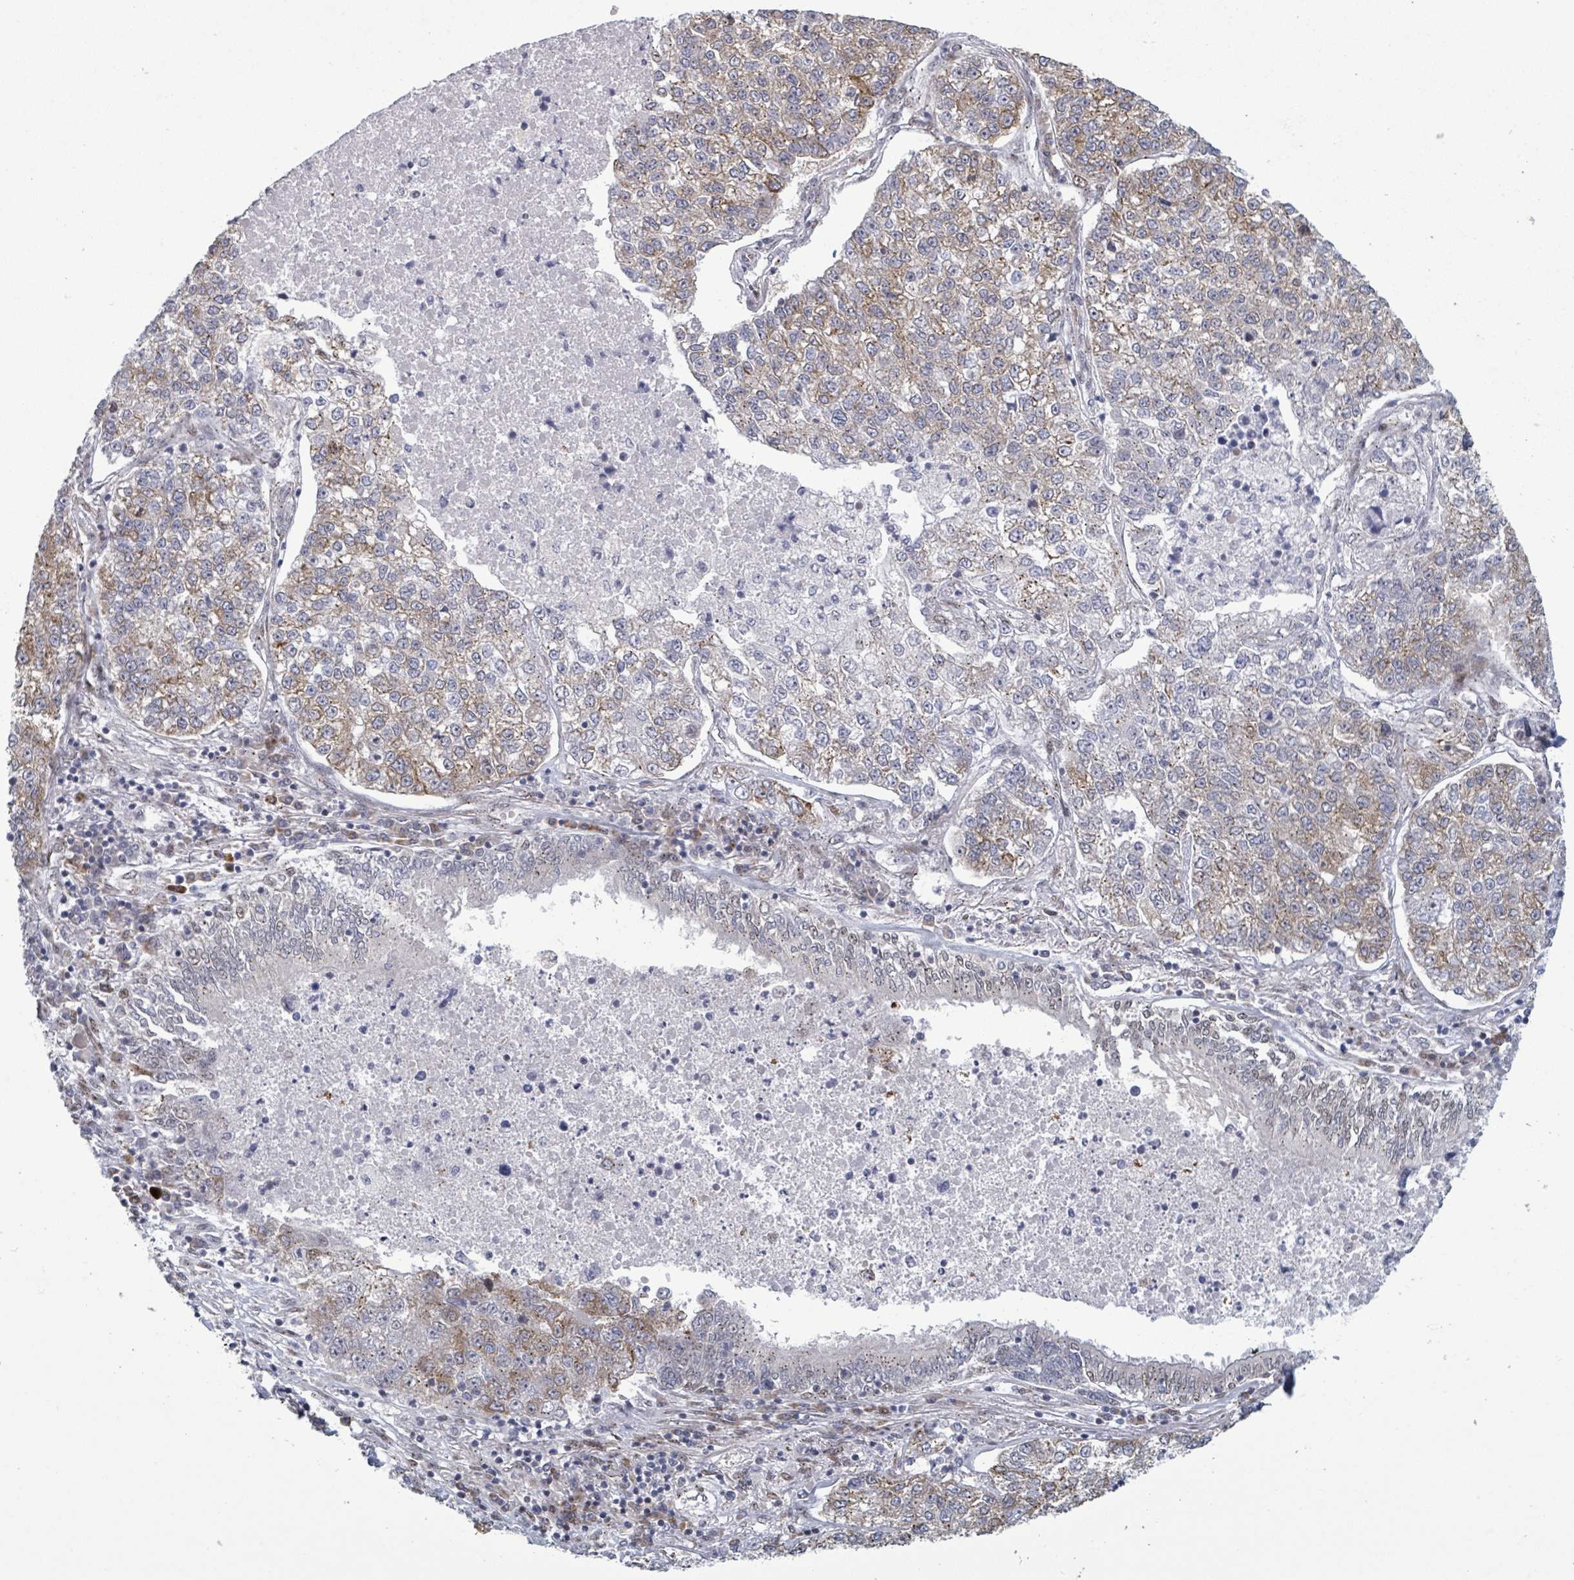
{"staining": {"intensity": "weak", "quantity": "25%-75%", "location": "cytoplasmic/membranous"}, "tissue": "lung cancer", "cell_type": "Tumor cells", "image_type": "cancer", "snomed": [{"axis": "morphology", "description": "Adenocarcinoma, NOS"}, {"axis": "topography", "description": "Lung"}], "caption": "Protein expression by IHC demonstrates weak cytoplasmic/membranous positivity in approximately 25%-75% of tumor cells in lung cancer.", "gene": "TUSC1", "patient": {"sex": "male", "age": 49}}